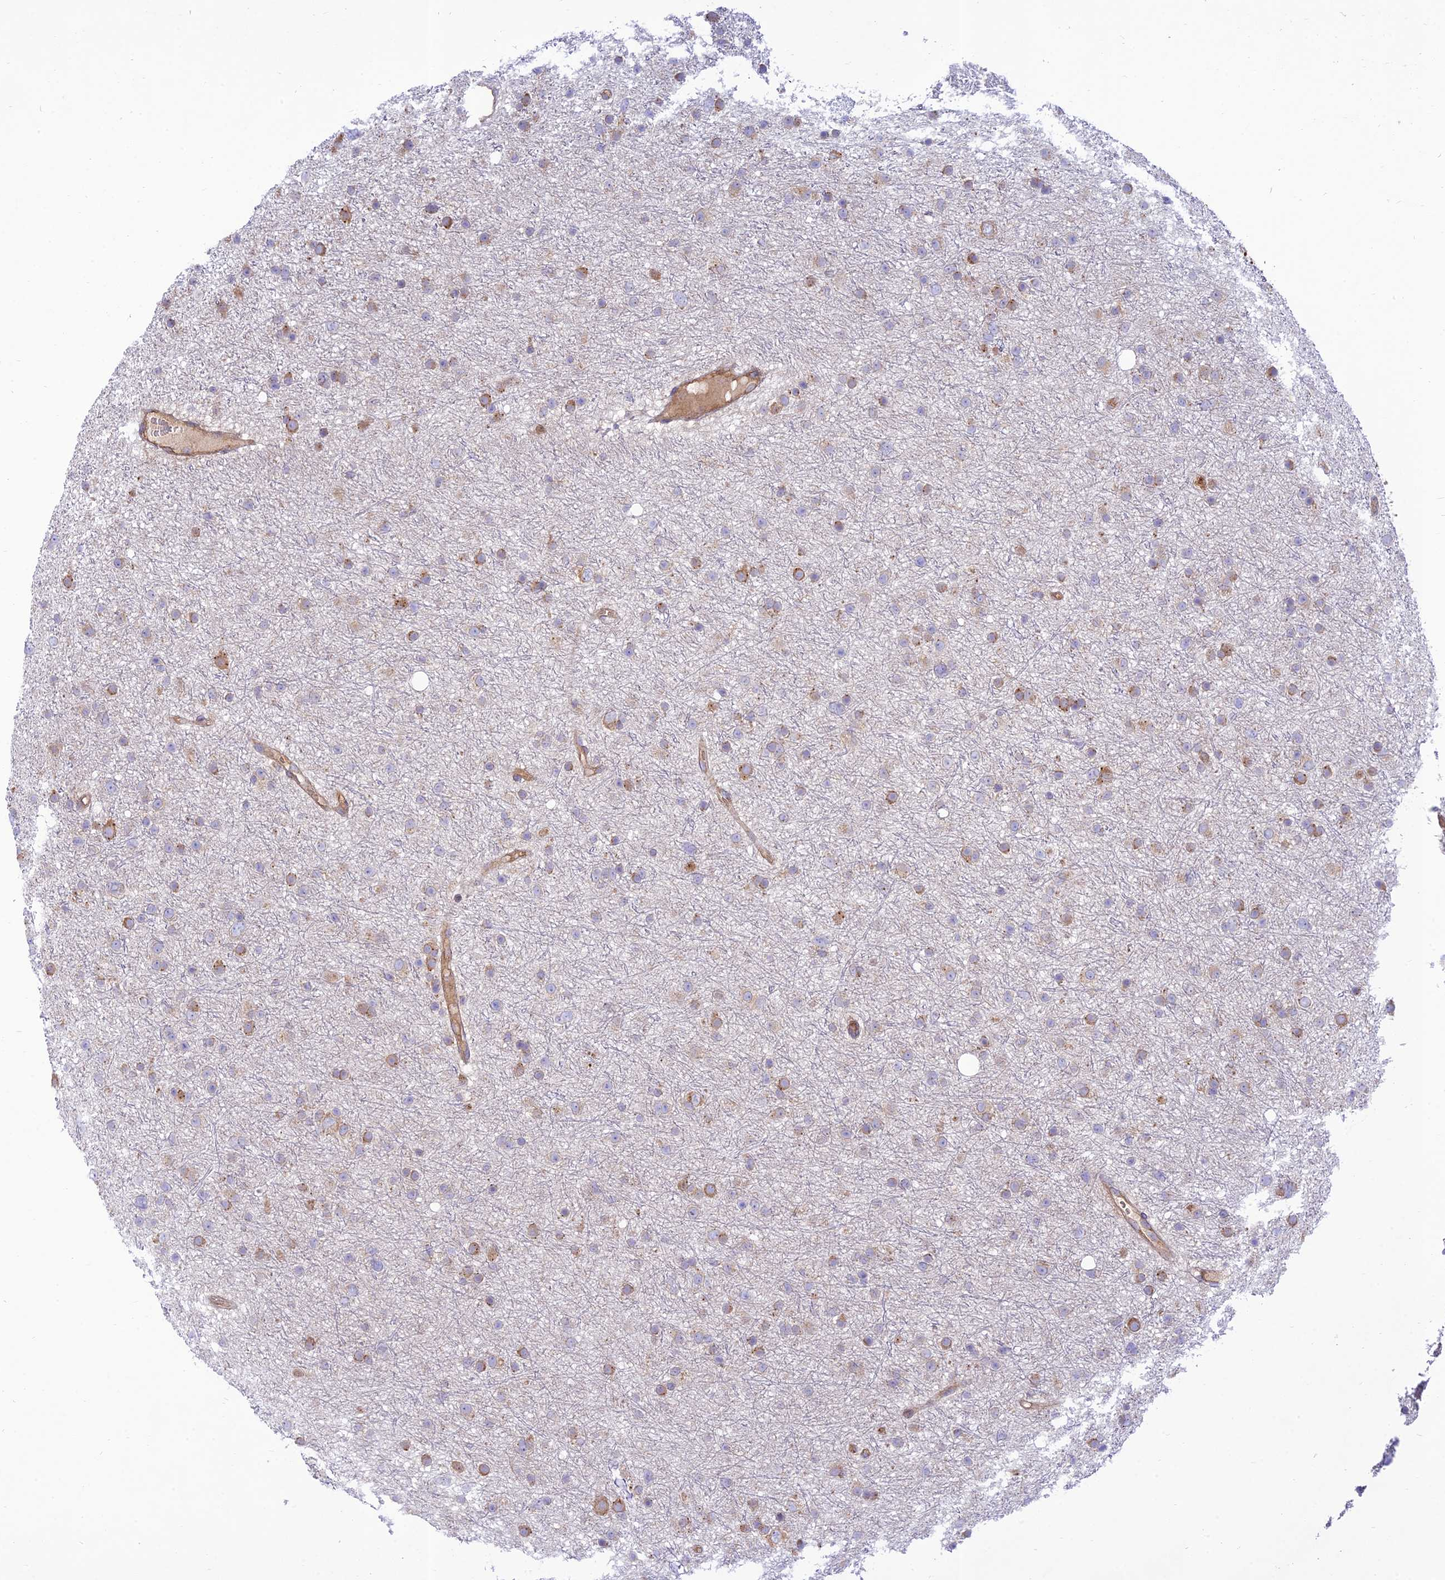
{"staining": {"intensity": "moderate", "quantity": "25%-75%", "location": "cytoplasmic/membranous"}, "tissue": "glioma", "cell_type": "Tumor cells", "image_type": "cancer", "snomed": [{"axis": "morphology", "description": "Glioma, malignant, Low grade"}, {"axis": "topography", "description": "Cerebral cortex"}], "caption": "IHC staining of glioma, which shows medium levels of moderate cytoplasmic/membranous expression in about 25%-75% of tumor cells indicating moderate cytoplasmic/membranous protein expression. The staining was performed using DAB (brown) for protein detection and nuclei were counterstained in hematoxylin (blue).", "gene": "PIMREG", "patient": {"sex": "female", "age": 39}}